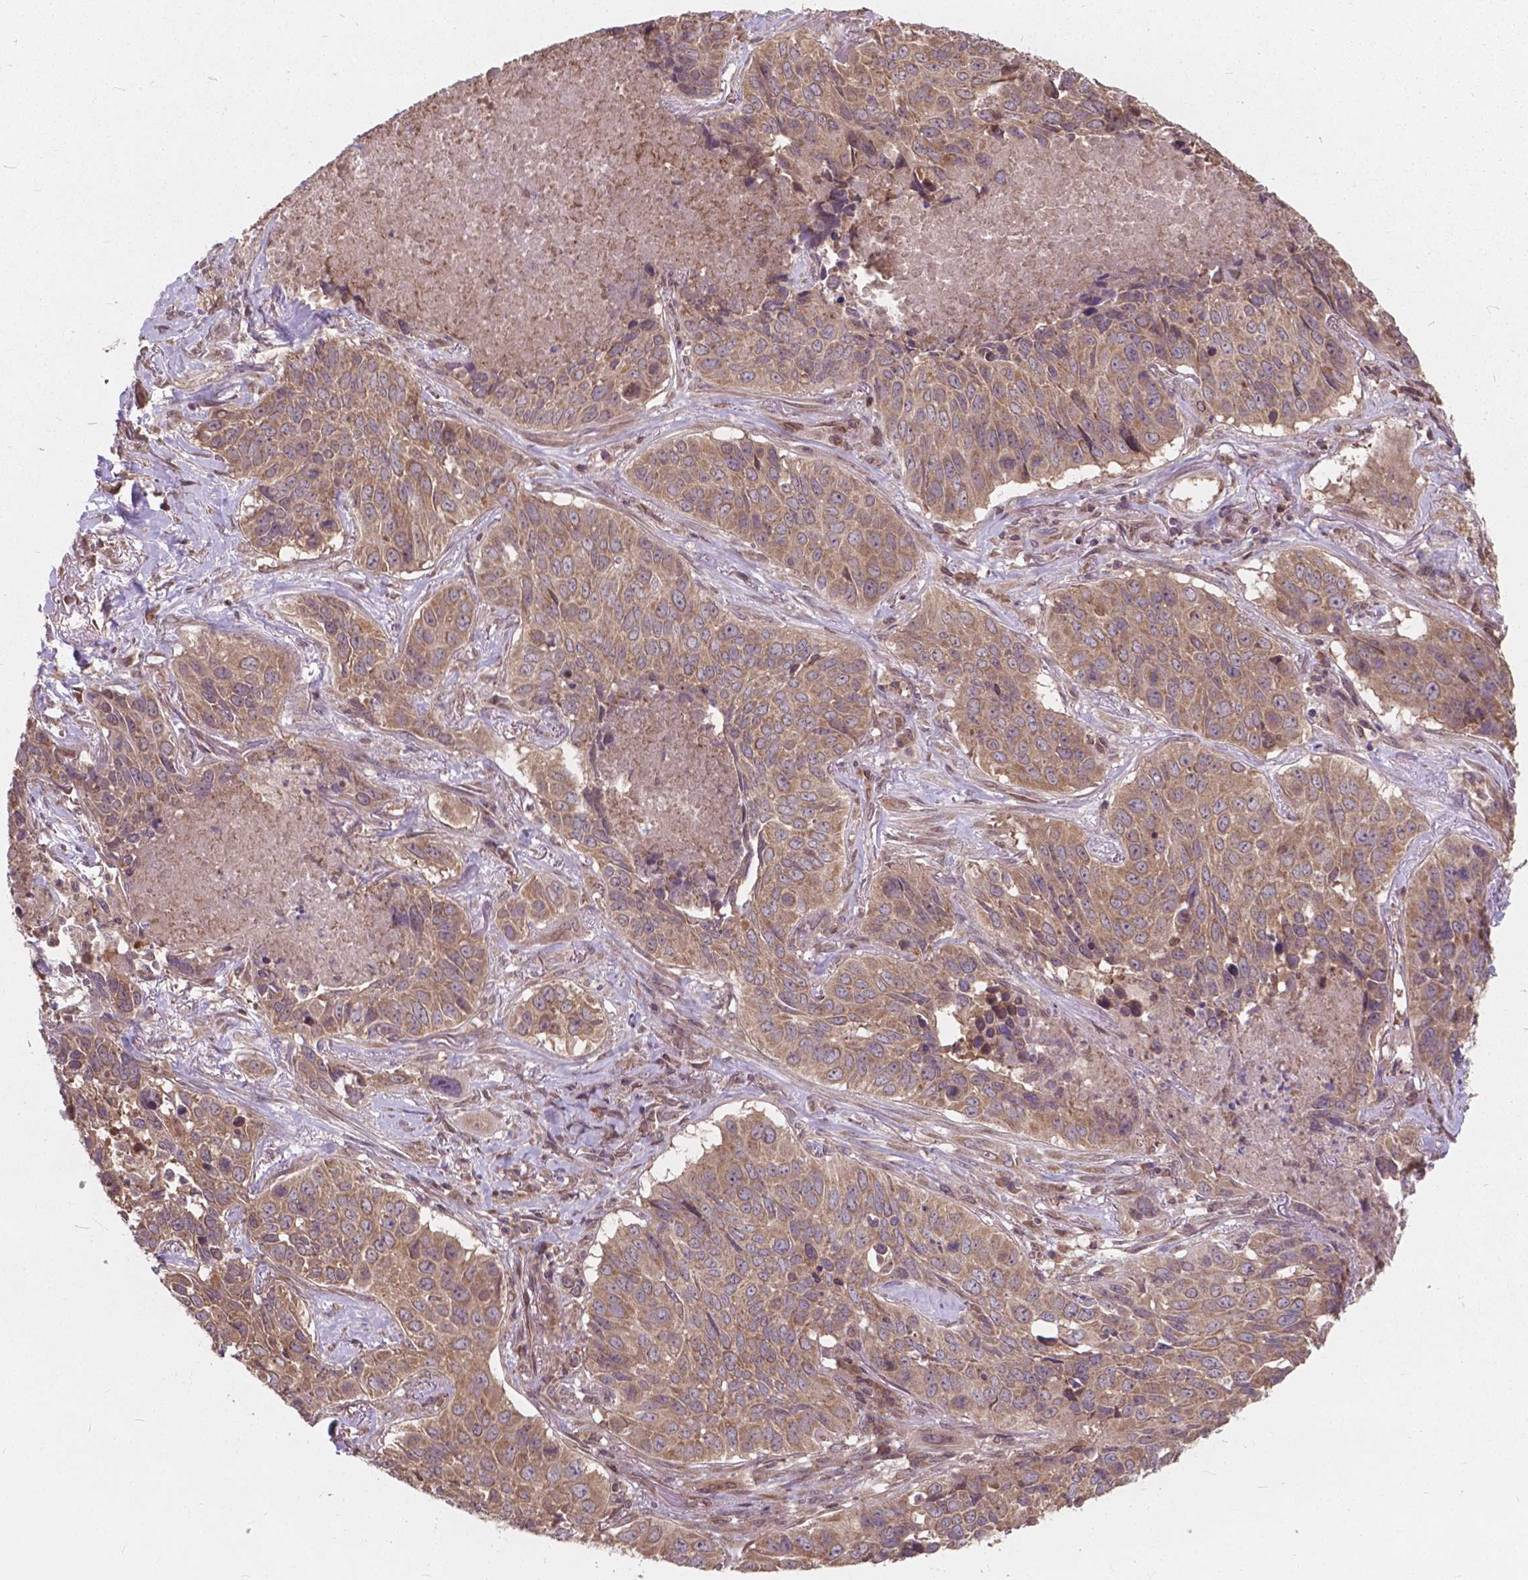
{"staining": {"intensity": "weak", "quantity": ">75%", "location": "cytoplasmic/membranous"}, "tissue": "lung cancer", "cell_type": "Tumor cells", "image_type": "cancer", "snomed": [{"axis": "morphology", "description": "Normal tissue, NOS"}, {"axis": "morphology", "description": "Squamous cell carcinoma, NOS"}, {"axis": "topography", "description": "Bronchus"}, {"axis": "topography", "description": "Lung"}], "caption": "Human lung squamous cell carcinoma stained for a protein (brown) demonstrates weak cytoplasmic/membranous positive expression in about >75% of tumor cells.", "gene": "MRPL33", "patient": {"sex": "male", "age": 64}}